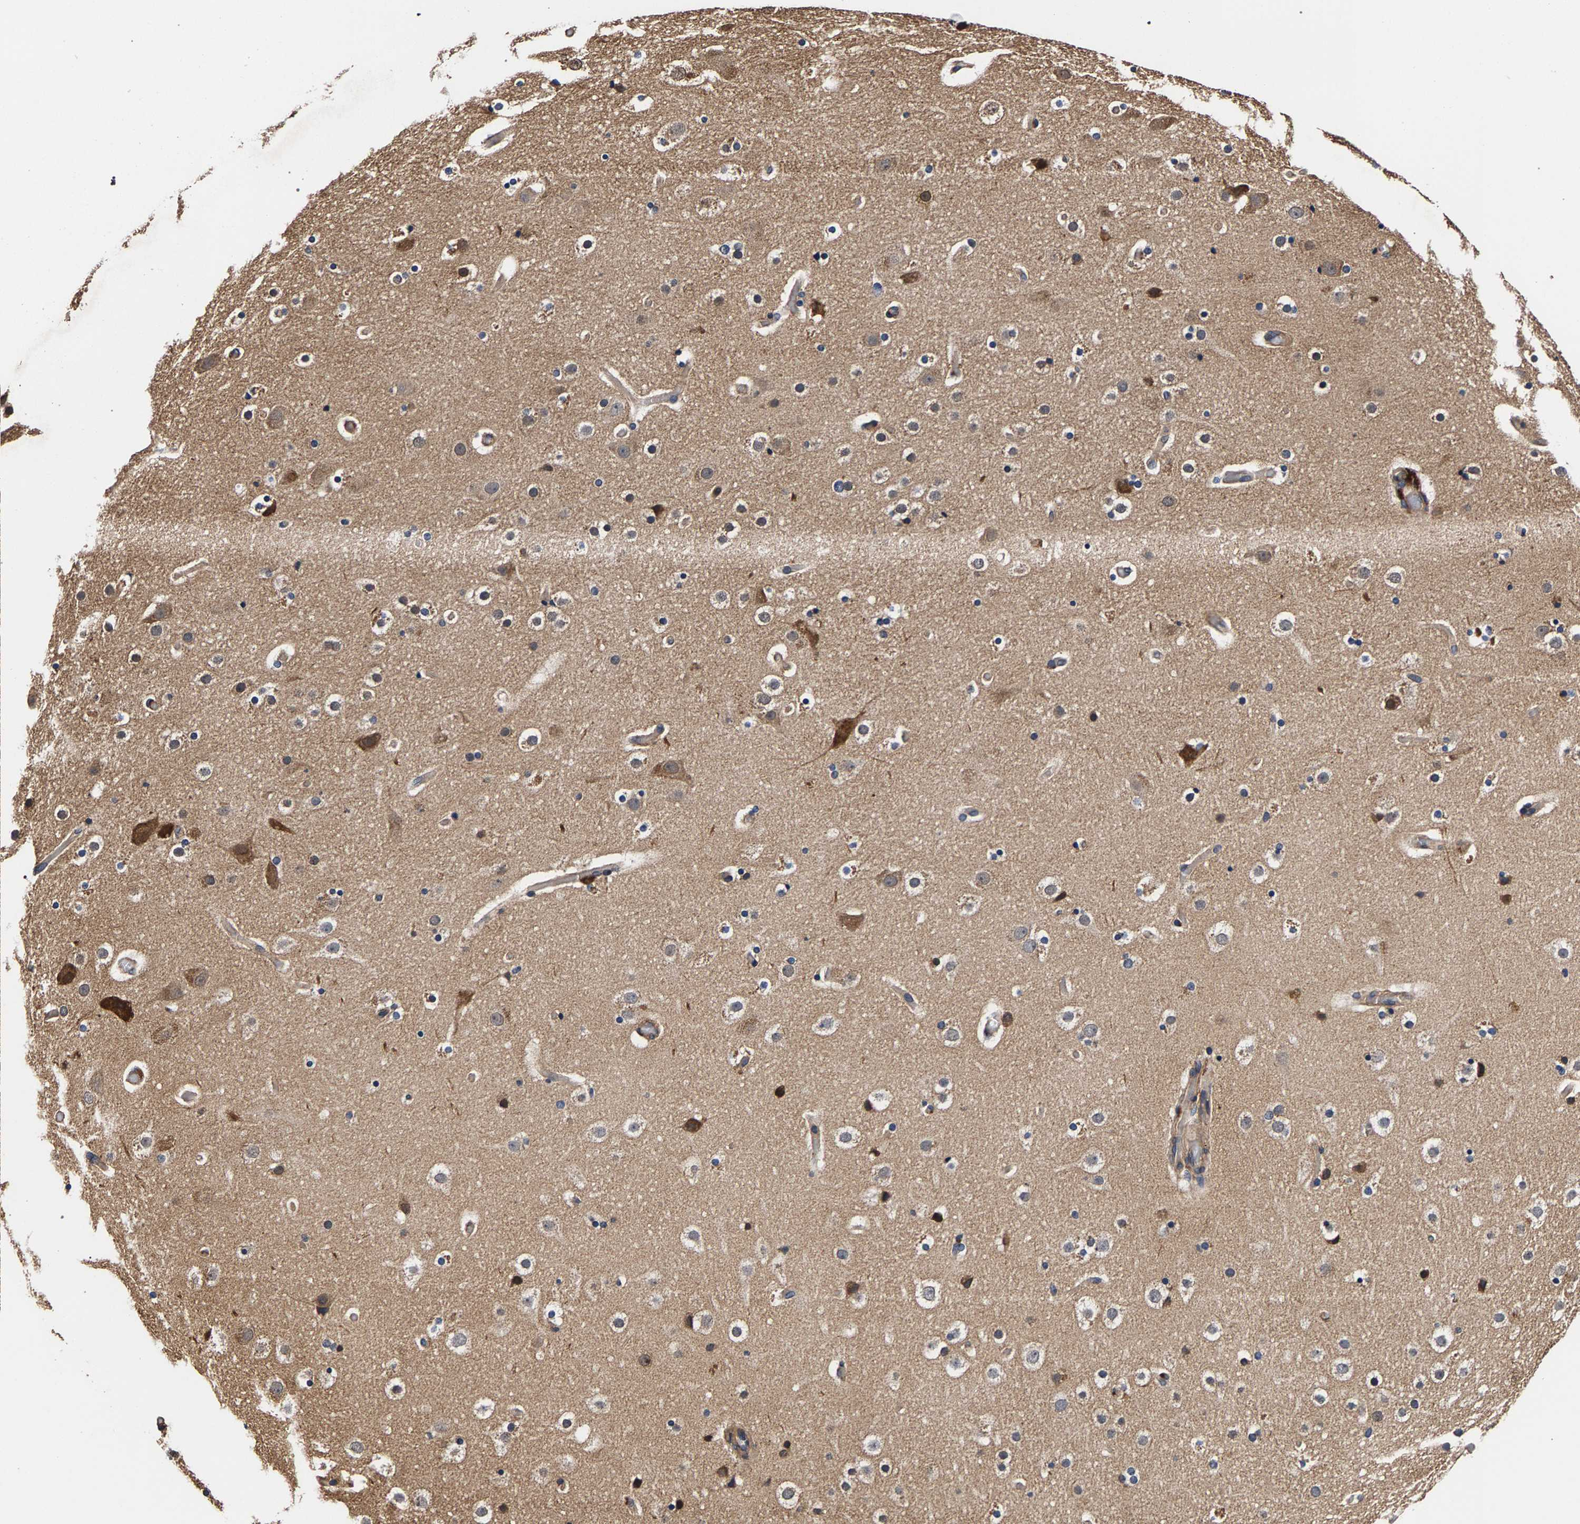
{"staining": {"intensity": "weak", "quantity": "25%-75%", "location": "cytoplasmic/membranous"}, "tissue": "cerebral cortex", "cell_type": "Endothelial cells", "image_type": "normal", "snomed": [{"axis": "morphology", "description": "Normal tissue, NOS"}, {"axis": "topography", "description": "Cerebral cortex"}], "caption": "IHC (DAB (3,3'-diaminobenzidine)) staining of benign human cerebral cortex shows weak cytoplasmic/membranous protein positivity in about 25%-75% of endothelial cells.", "gene": "MARCHF7", "patient": {"sex": "male", "age": 57}}